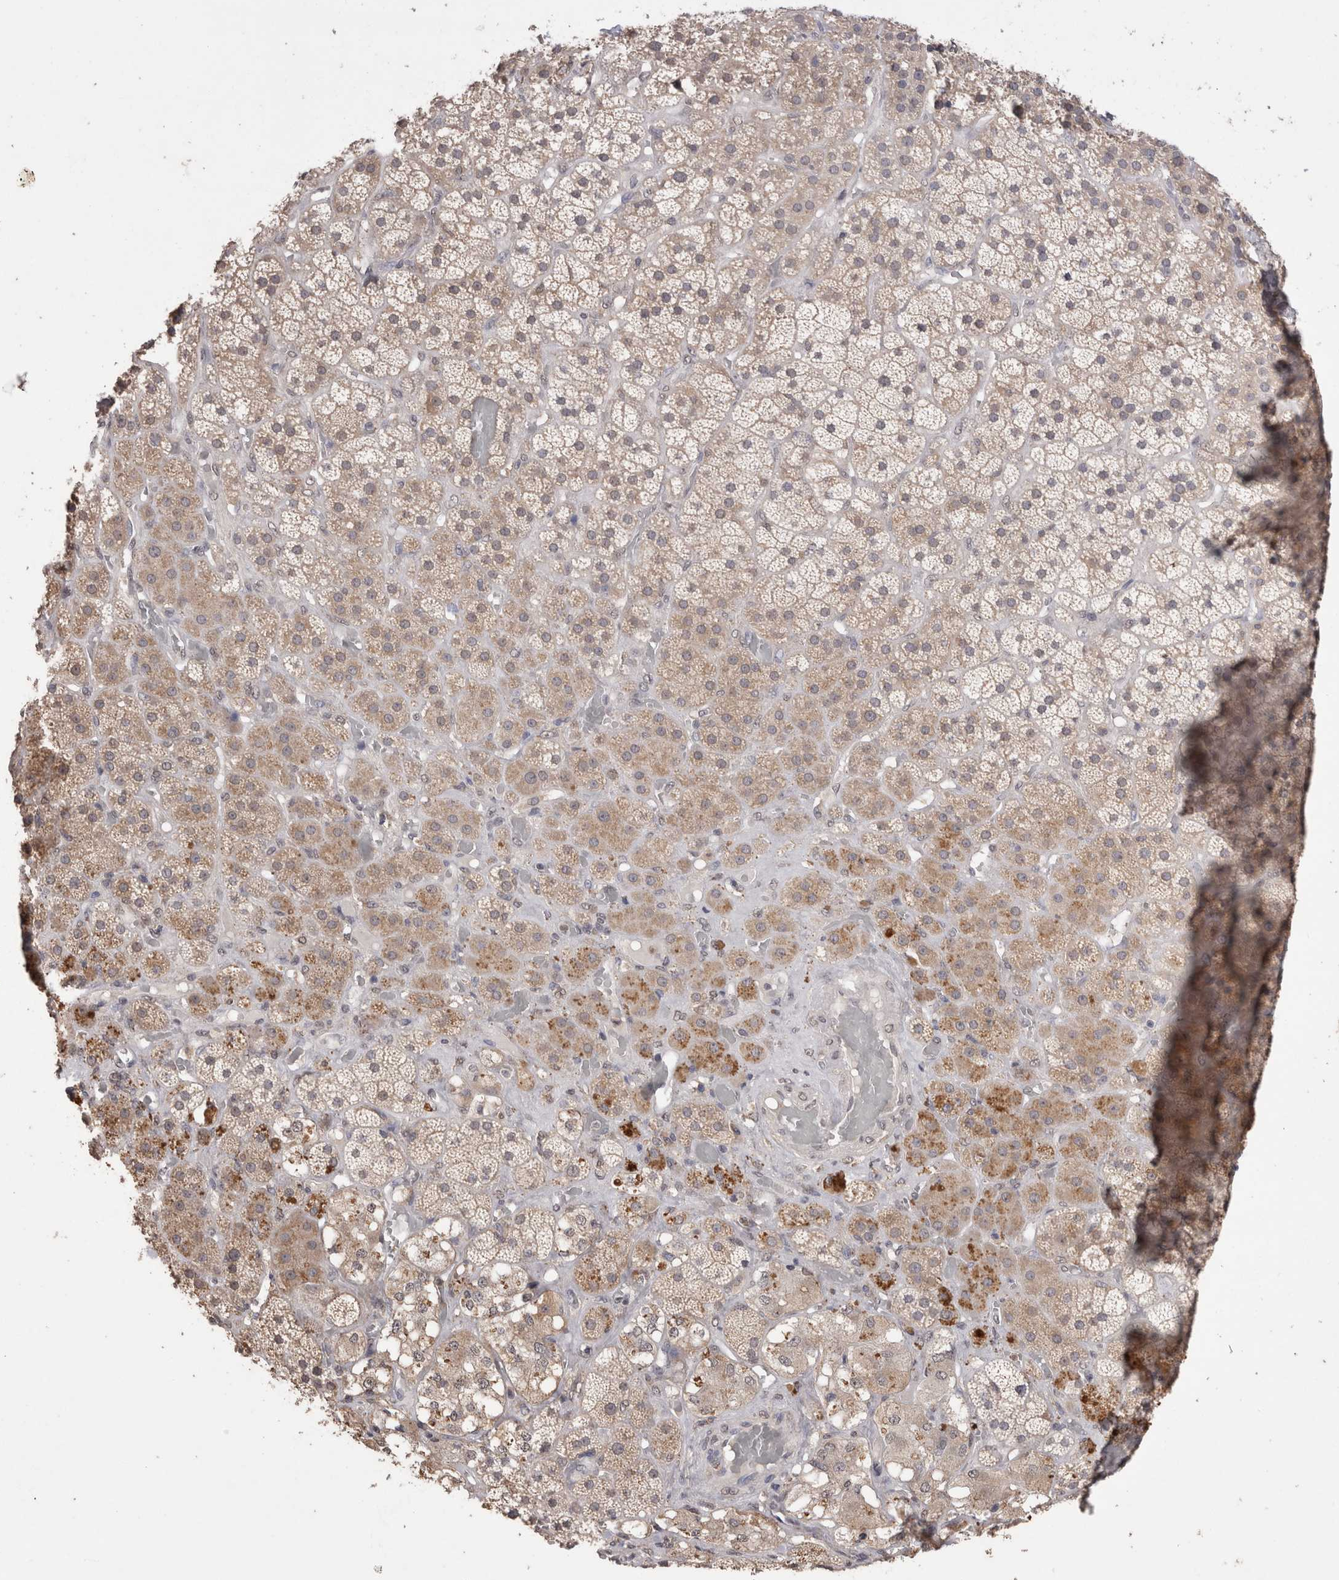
{"staining": {"intensity": "weak", "quantity": ">75%", "location": "cytoplasmic/membranous"}, "tissue": "adrenal gland", "cell_type": "Glandular cells", "image_type": "normal", "snomed": [{"axis": "morphology", "description": "Normal tissue, NOS"}, {"axis": "topography", "description": "Adrenal gland"}], "caption": "Weak cytoplasmic/membranous staining is seen in about >75% of glandular cells in unremarkable adrenal gland. (DAB IHC with brightfield microscopy, high magnification).", "gene": "GRK5", "patient": {"sex": "male", "age": 57}}